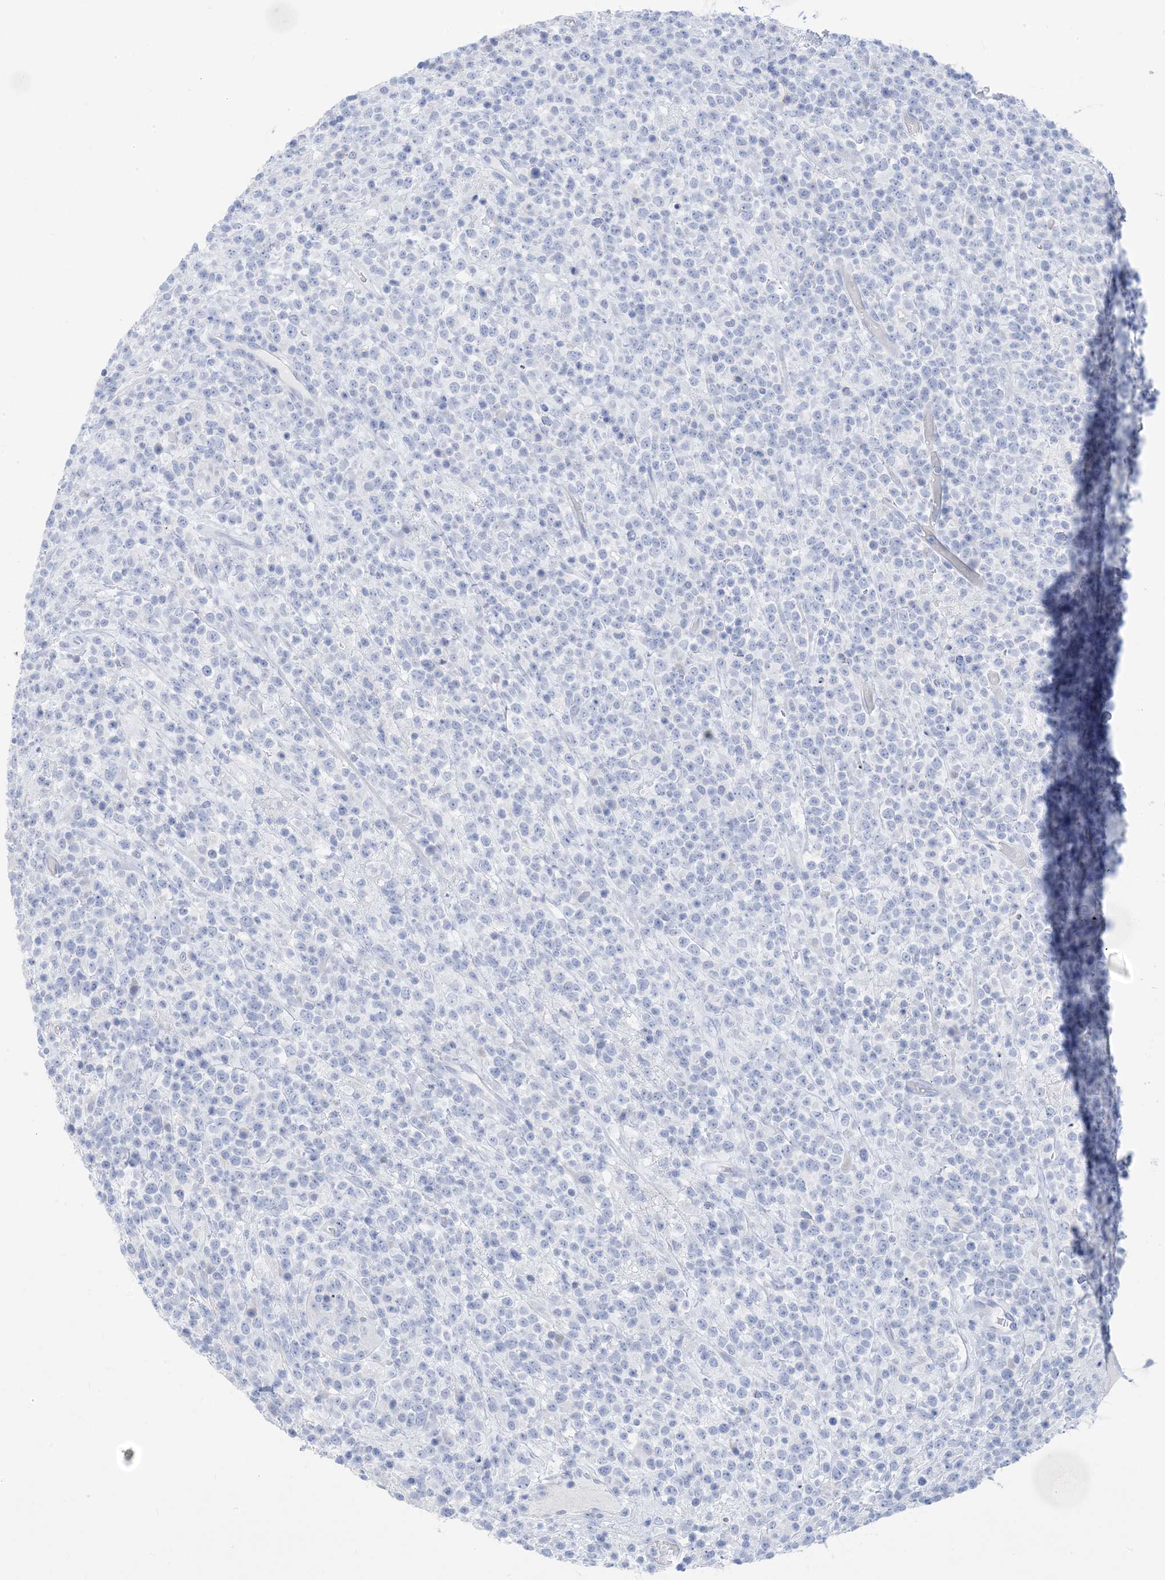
{"staining": {"intensity": "negative", "quantity": "none", "location": "none"}, "tissue": "lymphoma", "cell_type": "Tumor cells", "image_type": "cancer", "snomed": [{"axis": "morphology", "description": "Malignant lymphoma, non-Hodgkin's type, High grade"}, {"axis": "topography", "description": "Colon"}], "caption": "An immunohistochemistry (IHC) photomicrograph of malignant lymphoma, non-Hodgkin's type (high-grade) is shown. There is no staining in tumor cells of malignant lymphoma, non-Hodgkin's type (high-grade).", "gene": "SH3YL1", "patient": {"sex": "female", "age": 53}}